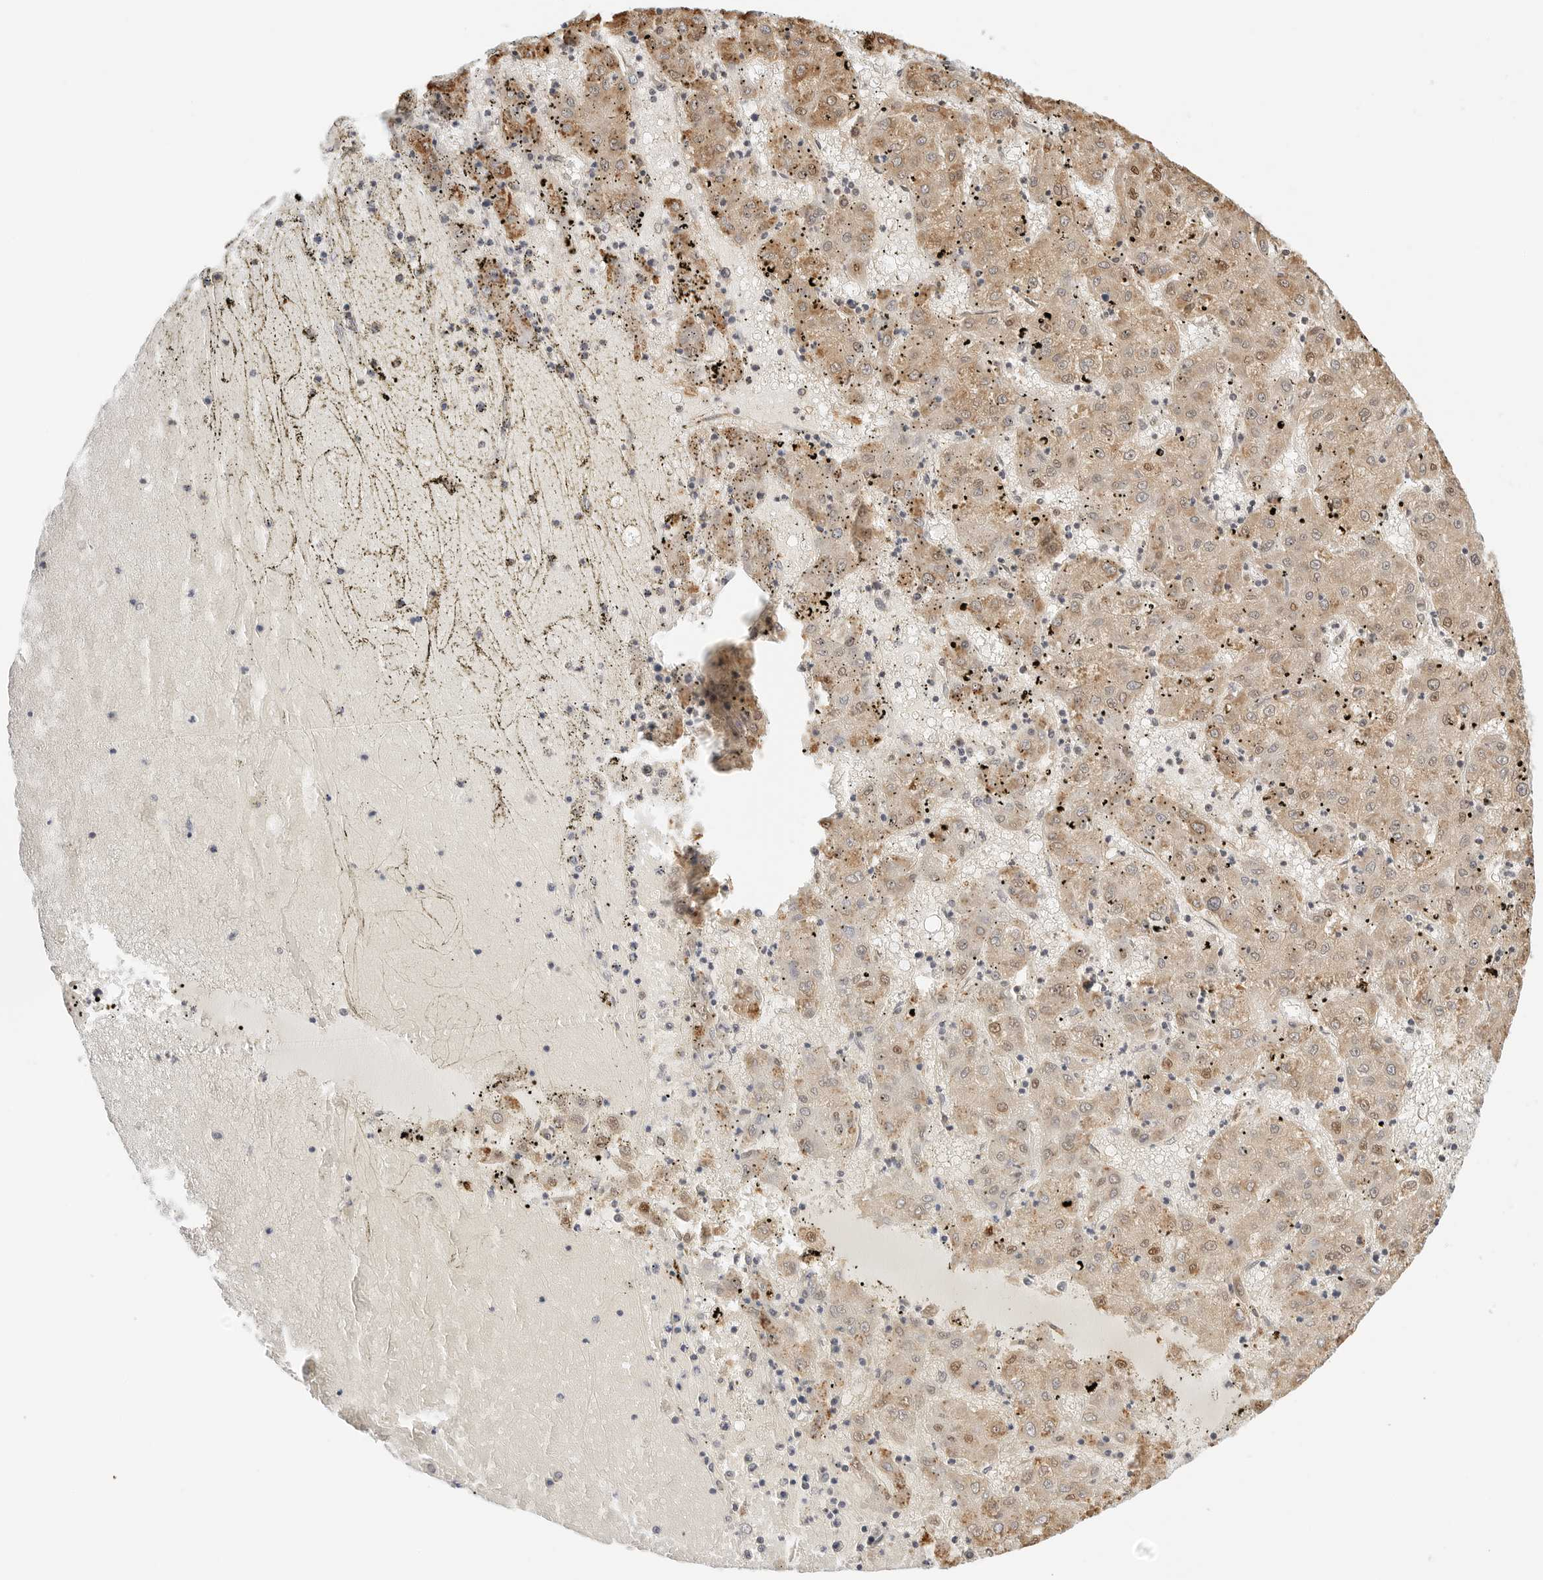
{"staining": {"intensity": "moderate", "quantity": ">75%", "location": "cytoplasmic/membranous"}, "tissue": "liver cancer", "cell_type": "Tumor cells", "image_type": "cancer", "snomed": [{"axis": "morphology", "description": "Carcinoma, Hepatocellular, NOS"}, {"axis": "topography", "description": "Liver"}], "caption": "Immunohistochemistry (IHC) of human liver cancer (hepatocellular carcinoma) displays medium levels of moderate cytoplasmic/membranous expression in about >75% of tumor cells.", "gene": "ATL1", "patient": {"sex": "male", "age": 72}}